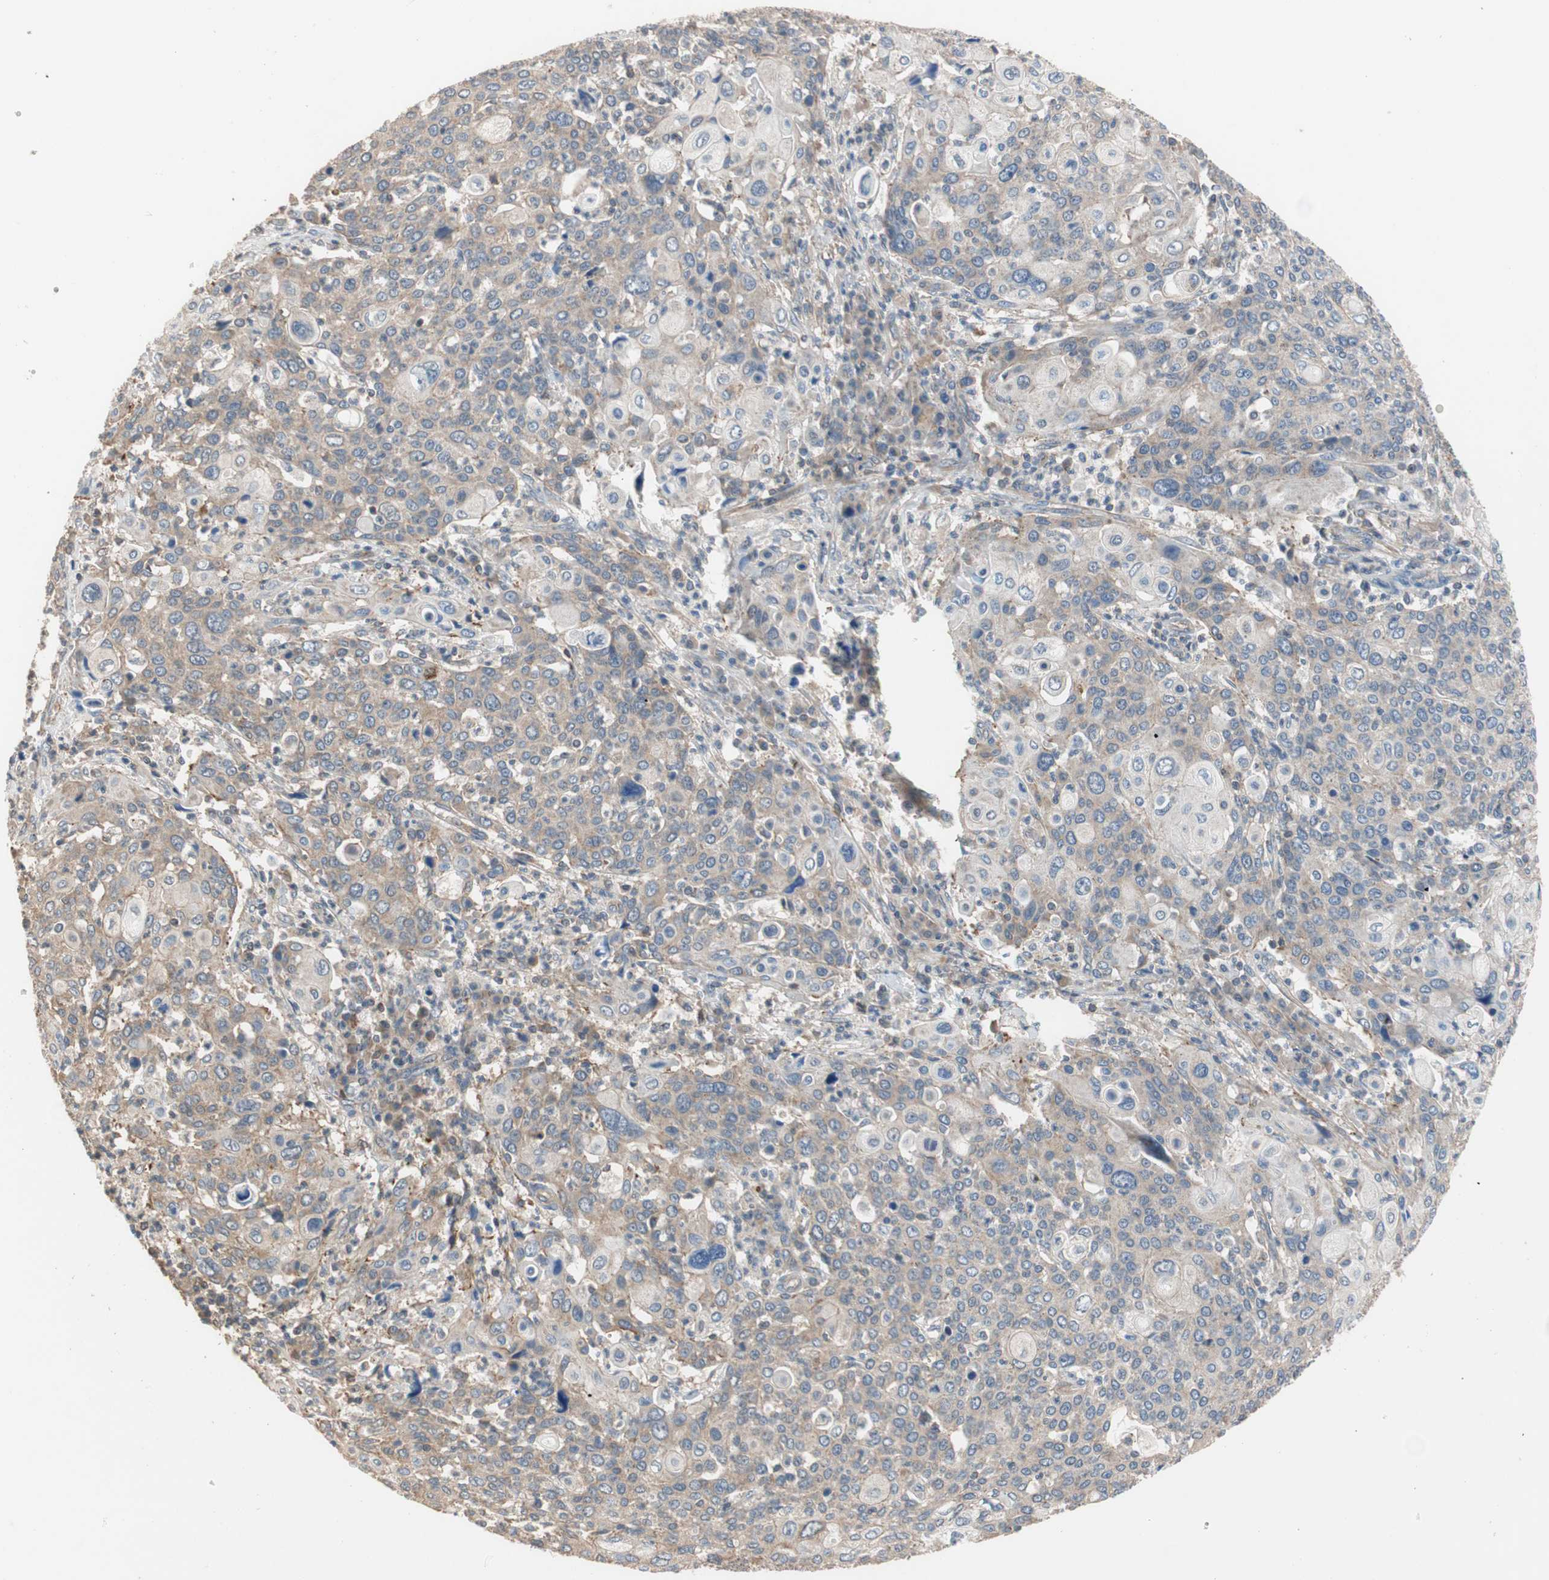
{"staining": {"intensity": "weak", "quantity": ">75%", "location": "cytoplasmic/membranous"}, "tissue": "cervical cancer", "cell_type": "Tumor cells", "image_type": "cancer", "snomed": [{"axis": "morphology", "description": "Squamous cell carcinoma, NOS"}, {"axis": "topography", "description": "Cervix"}], "caption": "Immunohistochemistry (IHC) of cervical cancer (squamous cell carcinoma) reveals low levels of weak cytoplasmic/membranous positivity in about >75% of tumor cells. The protein of interest is stained brown, and the nuclei are stained in blue (DAB IHC with brightfield microscopy, high magnification).", "gene": "MAP4K2", "patient": {"sex": "female", "age": 40}}